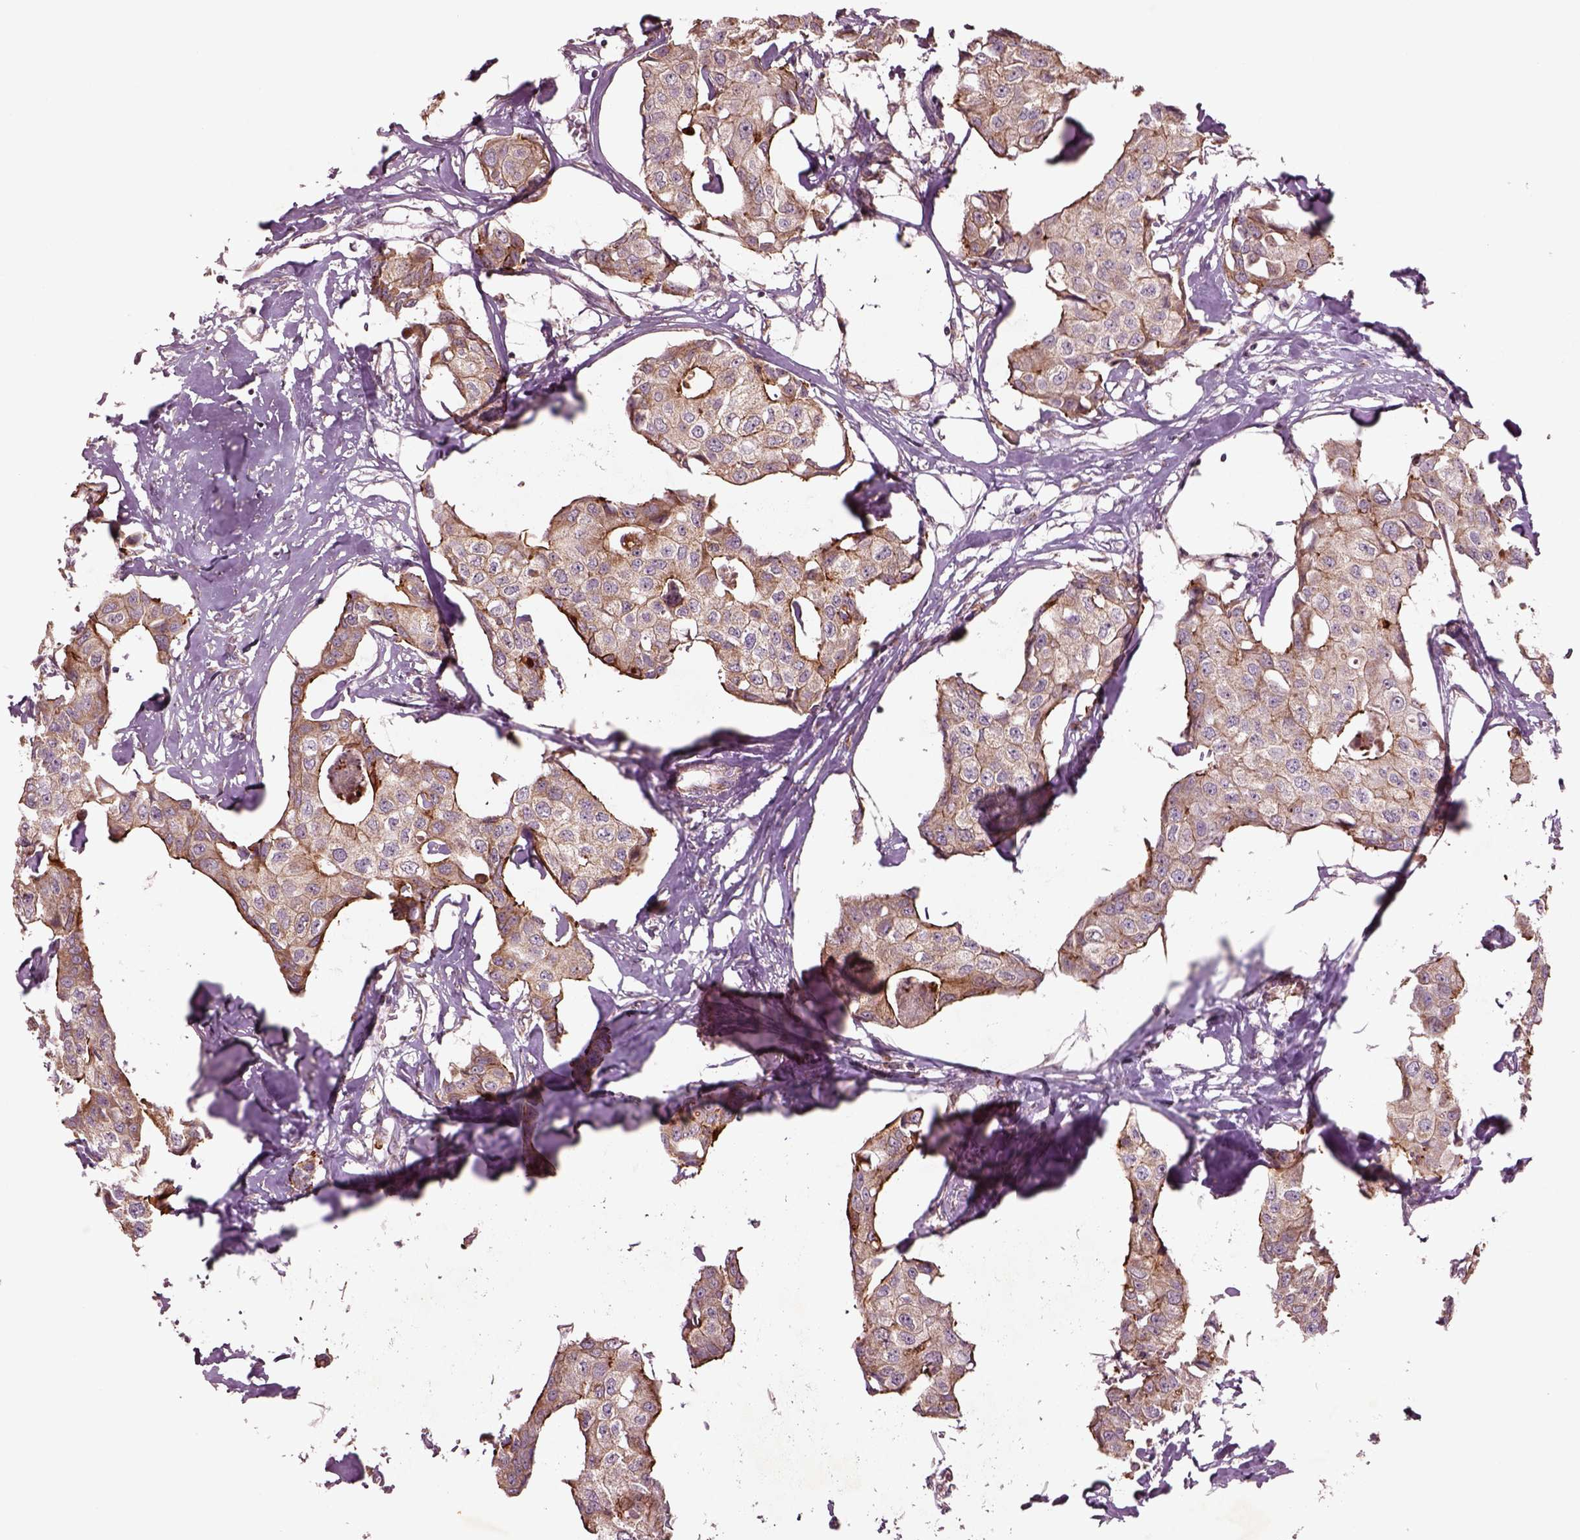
{"staining": {"intensity": "moderate", "quantity": ">75%", "location": "cytoplasmic/membranous"}, "tissue": "breast cancer", "cell_type": "Tumor cells", "image_type": "cancer", "snomed": [{"axis": "morphology", "description": "Duct carcinoma"}, {"axis": "topography", "description": "Breast"}], "caption": "Protein staining demonstrates moderate cytoplasmic/membranous expression in approximately >75% of tumor cells in breast cancer.", "gene": "SLC25A5", "patient": {"sex": "female", "age": 80}}